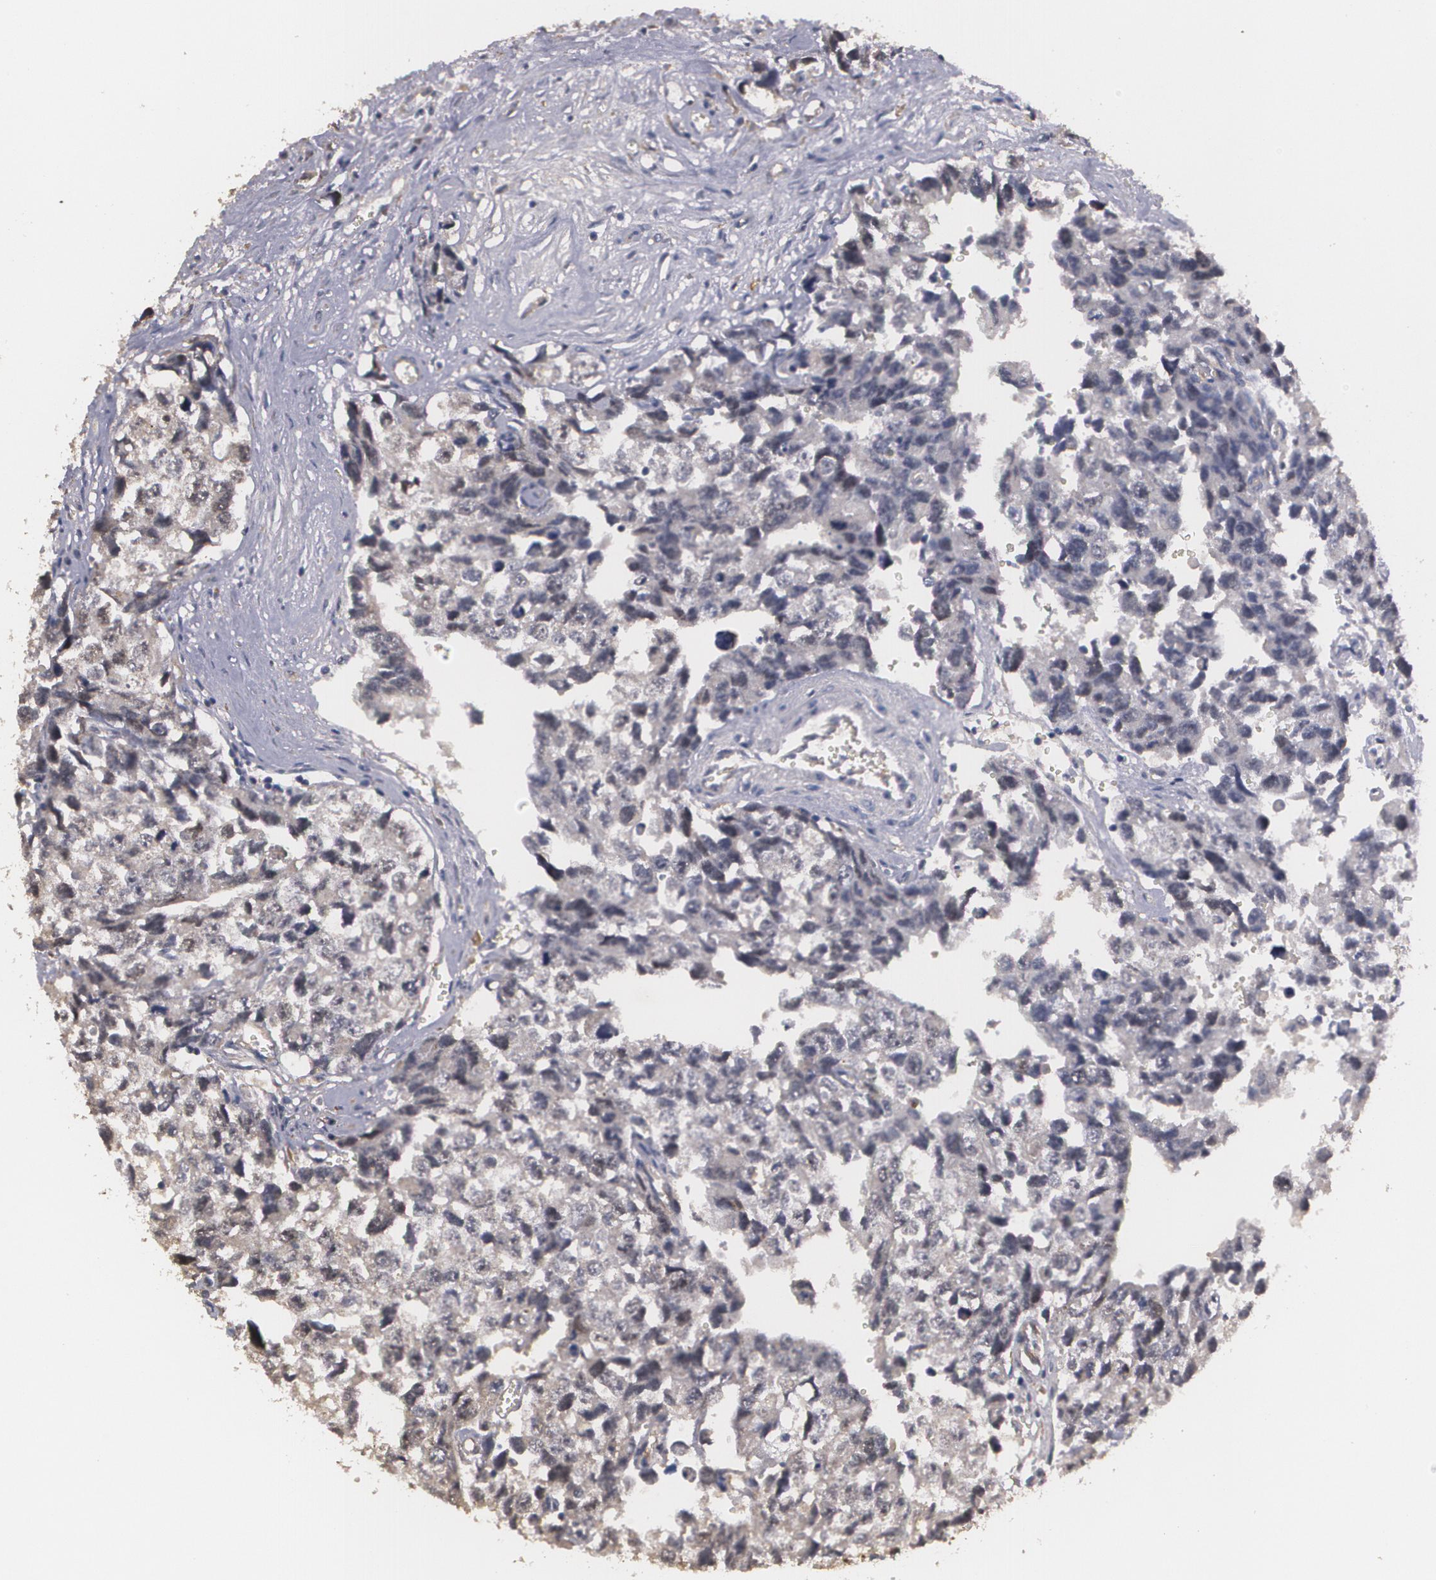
{"staining": {"intensity": "weak", "quantity": "<25%", "location": "nuclear"}, "tissue": "testis cancer", "cell_type": "Tumor cells", "image_type": "cancer", "snomed": [{"axis": "morphology", "description": "Carcinoma, Embryonal, NOS"}, {"axis": "topography", "description": "Testis"}], "caption": "Immunohistochemistry of human embryonal carcinoma (testis) exhibits no staining in tumor cells. Nuclei are stained in blue.", "gene": "BRCA1", "patient": {"sex": "male", "age": 31}}